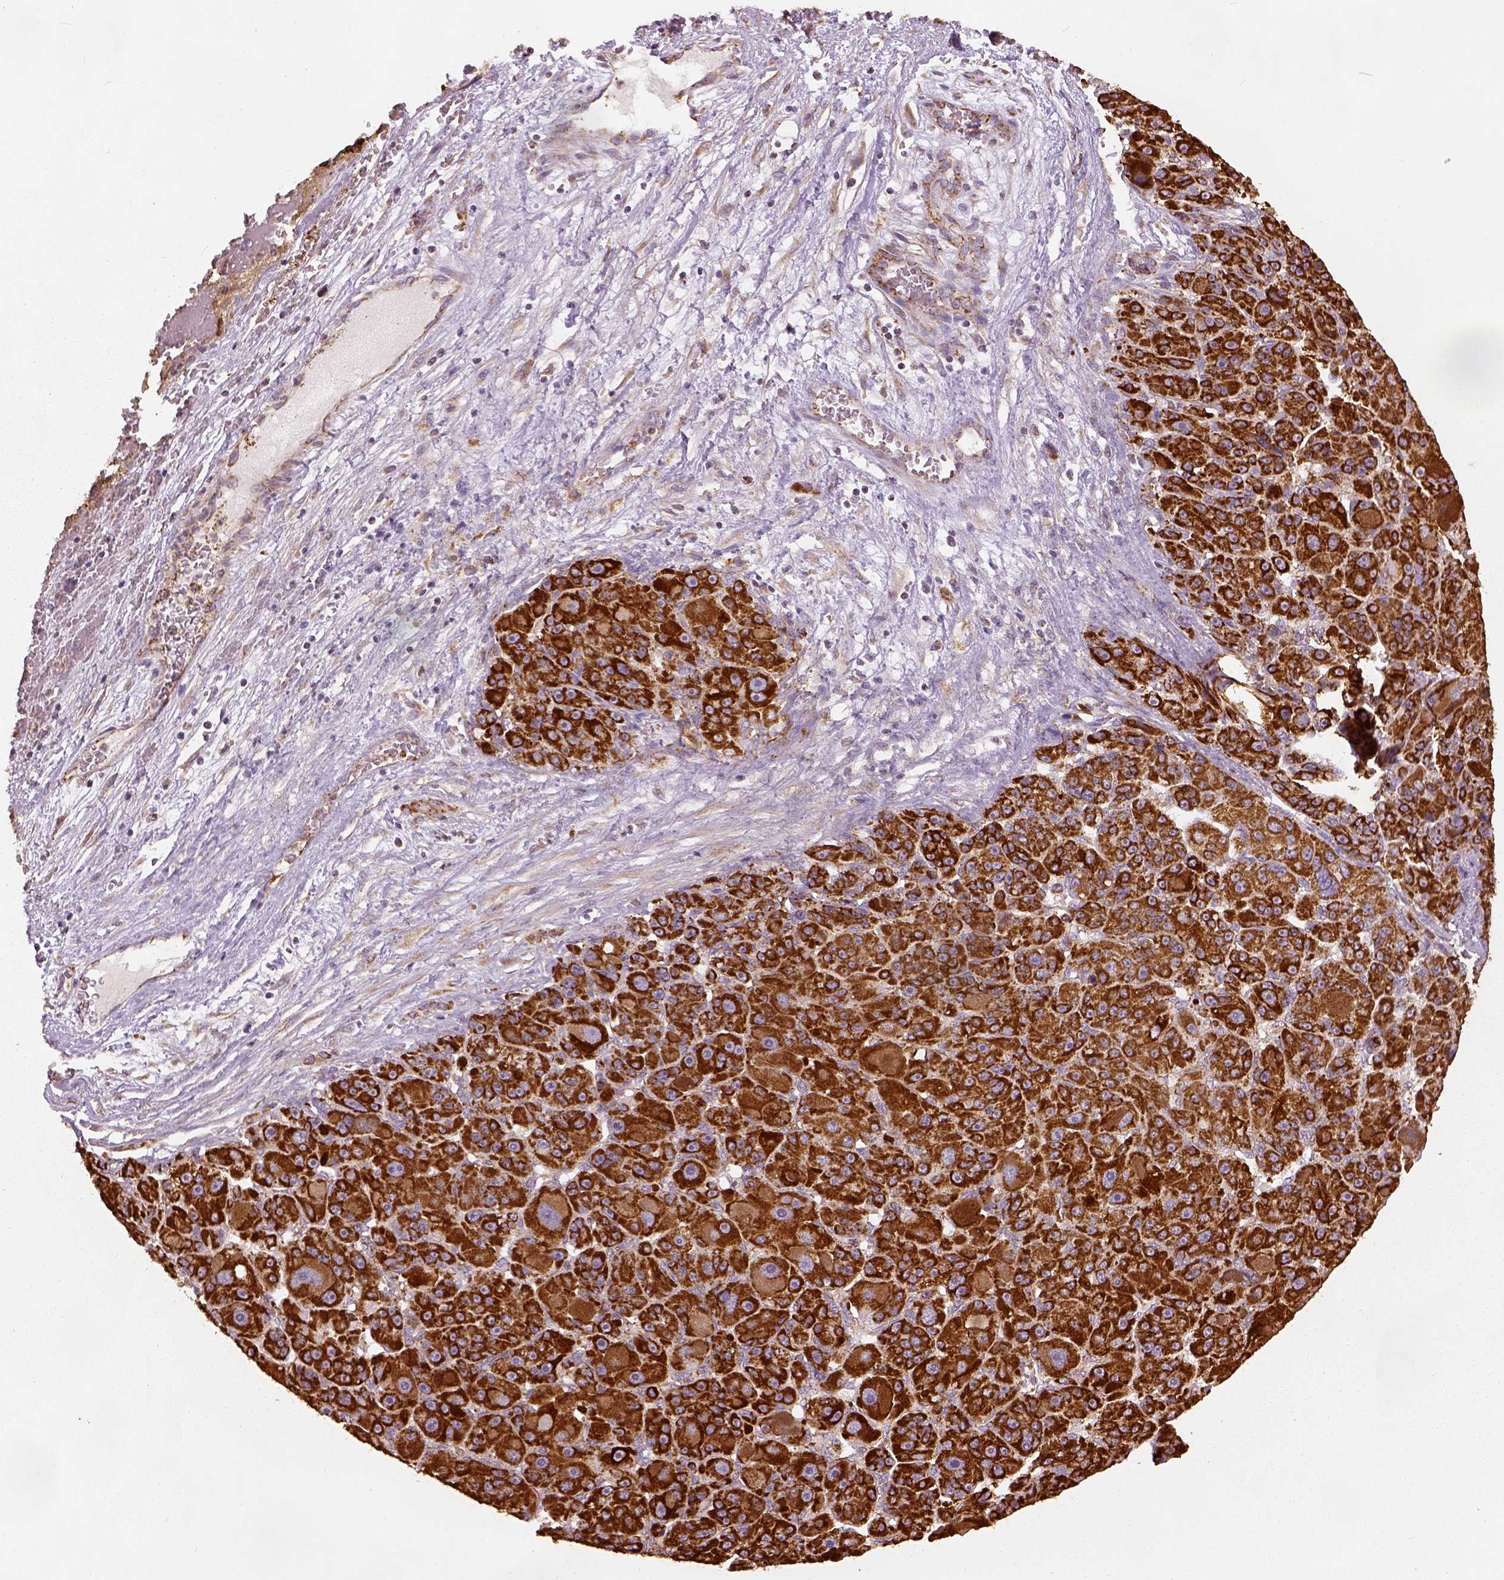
{"staining": {"intensity": "strong", "quantity": ">75%", "location": "cytoplasmic/membranous"}, "tissue": "liver cancer", "cell_type": "Tumor cells", "image_type": "cancer", "snomed": [{"axis": "morphology", "description": "Carcinoma, Hepatocellular, NOS"}, {"axis": "topography", "description": "Liver"}], "caption": "This is an image of immunohistochemistry staining of liver hepatocellular carcinoma, which shows strong positivity in the cytoplasmic/membranous of tumor cells.", "gene": "PGAM5", "patient": {"sex": "male", "age": 76}}